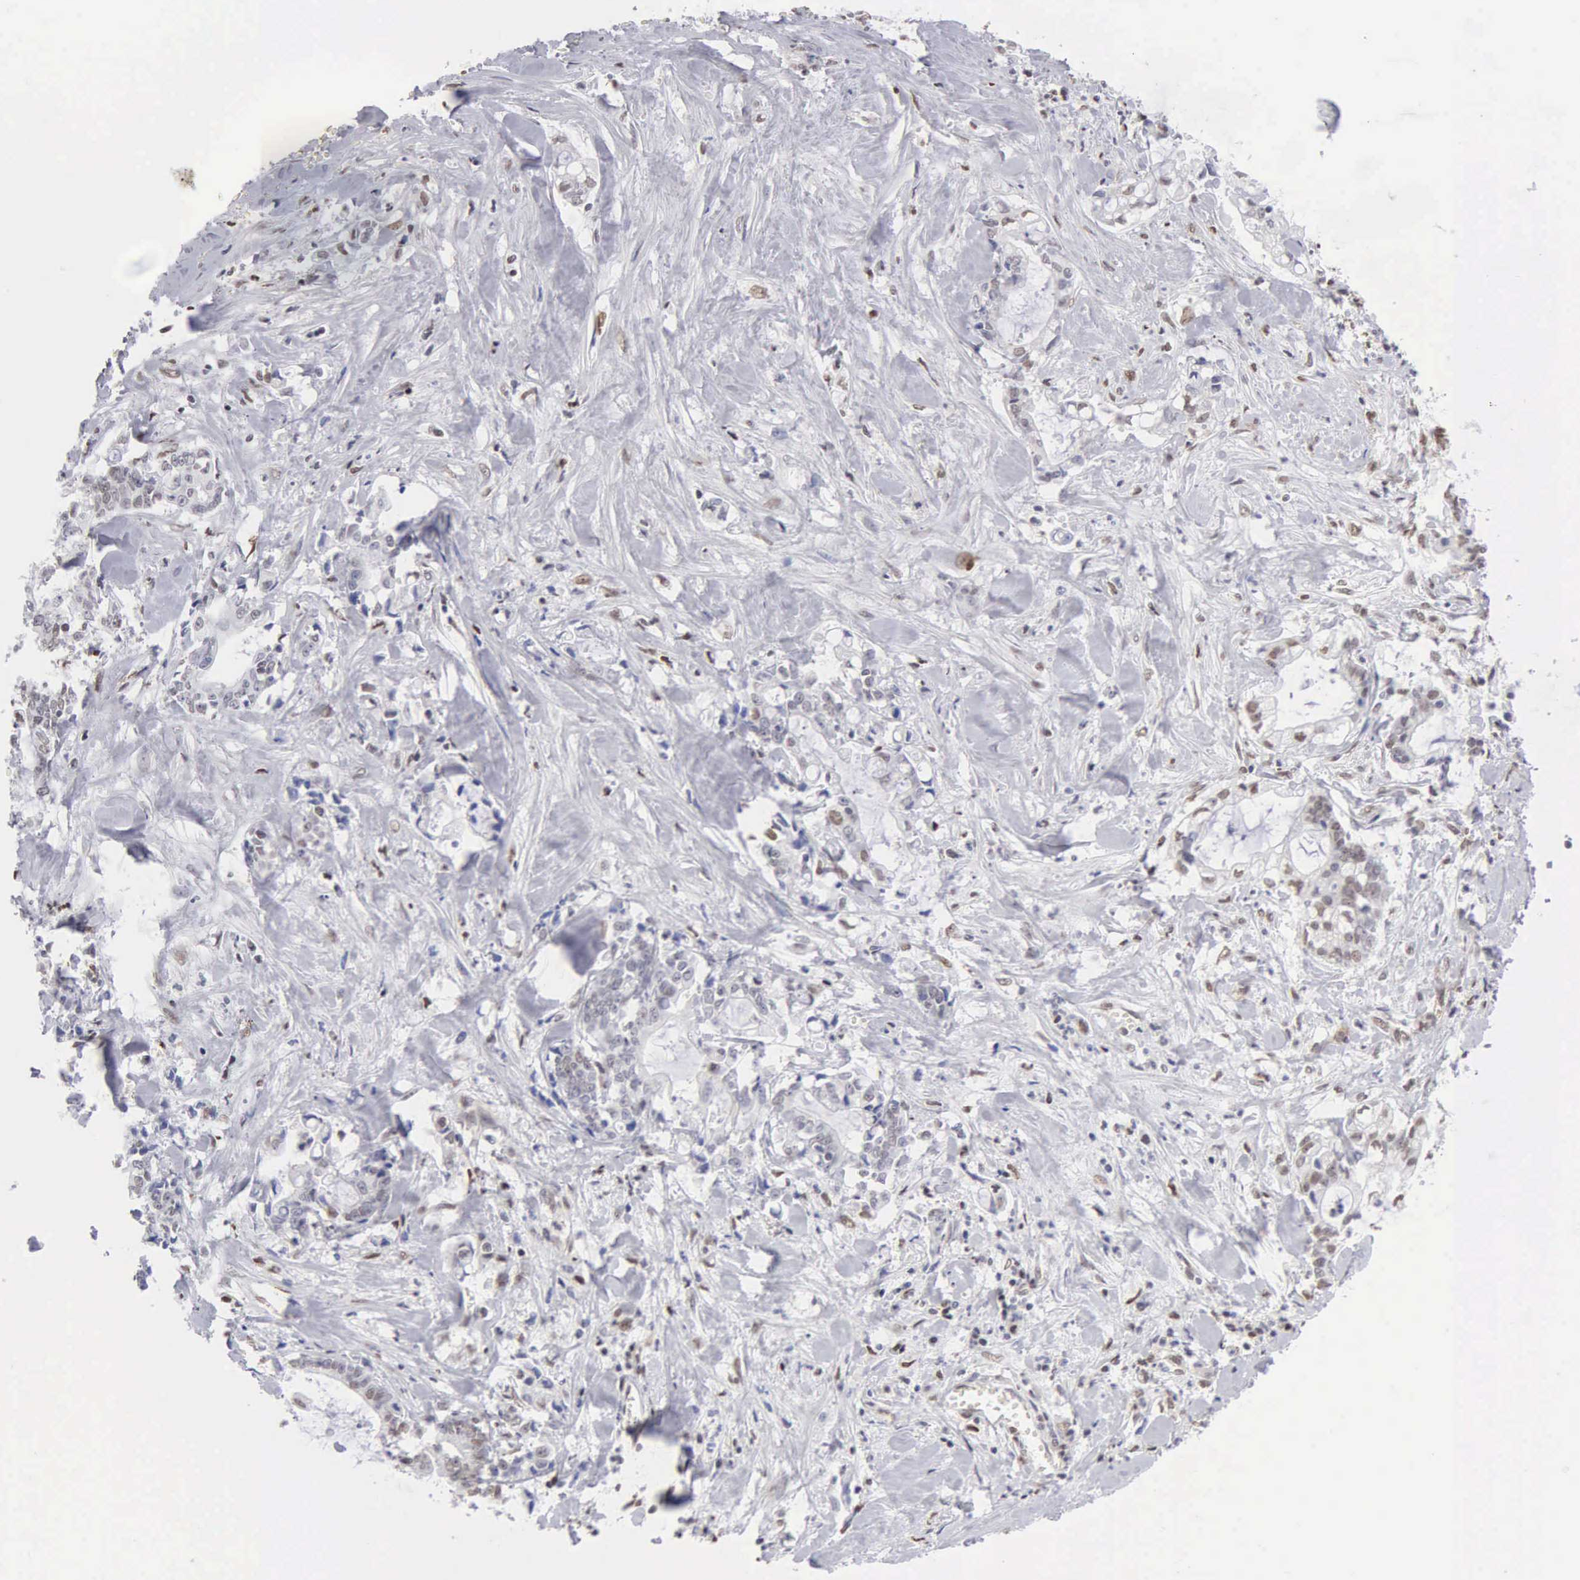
{"staining": {"intensity": "negative", "quantity": "none", "location": "none"}, "tissue": "liver cancer", "cell_type": "Tumor cells", "image_type": "cancer", "snomed": [{"axis": "morphology", "description": "Cholangiocarcinoma"}, {"axis": "topography", "description": "Liver"}], "caption": "Protein analysis of cholangiocarcinoma (liver) exhibits no significant staining in tumor cells.", "gene": "CCNG1", "patient": {"sex": "male", "age": 57}}